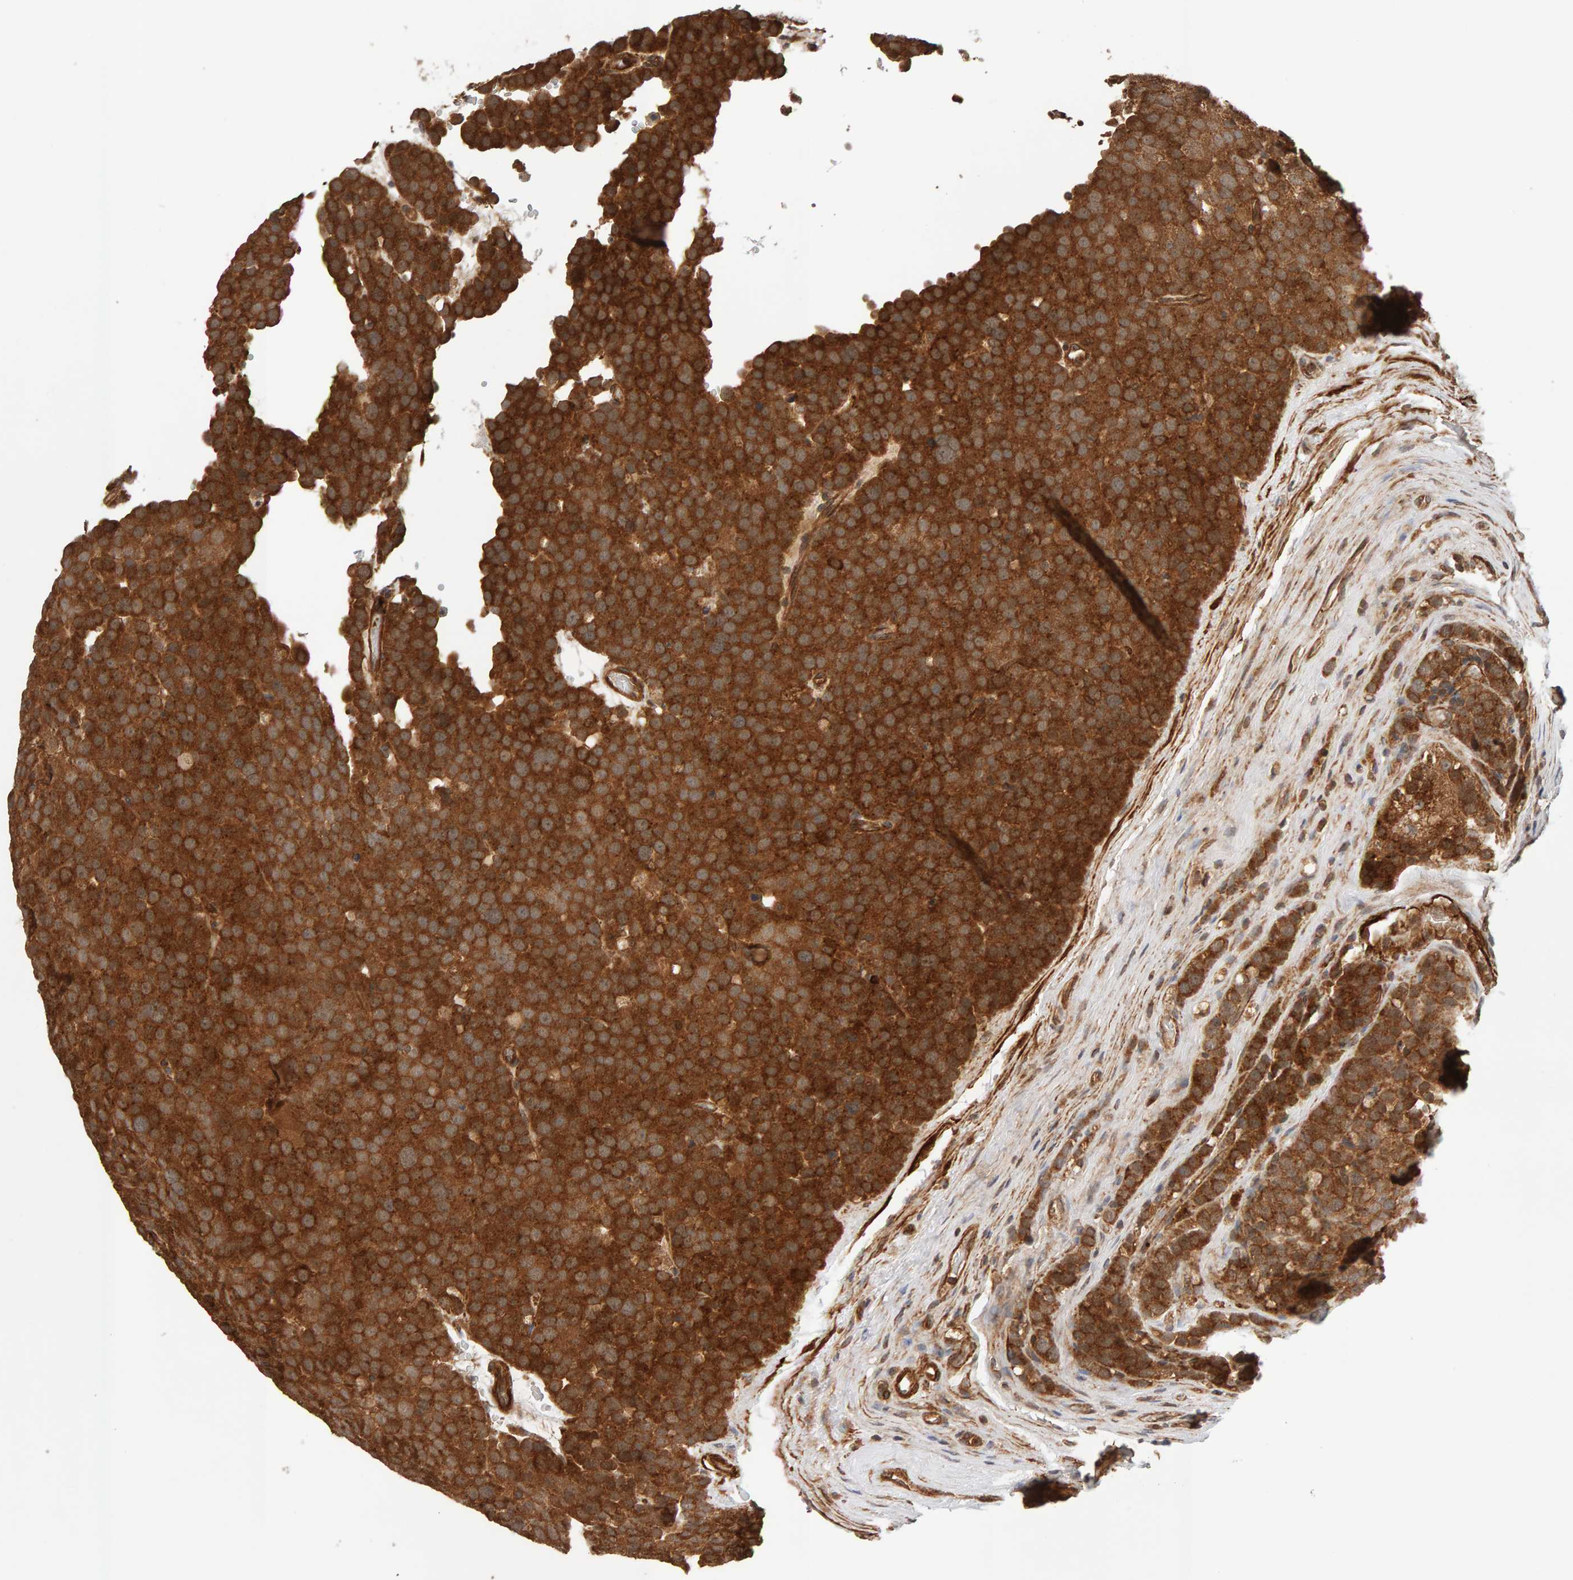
{"staining": {"intensity": "moderate", "quantity": ">75%", "location": "cytoplasmic/membranous"}, "tissue": "testis cancer", "cell_type": "Tumor cells", "image_type": "cancer", "snomed": [{"axis": "morphology", "description": "Seminoma, NOS"}, {"axis": "topography", "description": "Testis"}], "caption": "Moderate cytoplasmic/membranous staining is present in approximately >75% of tumor cells in testis cancer (seminoma). (DAB (3,3'-diaminobenzidine) IHC, brown staining for protein, blue staining for nuclei).", "gene": "SYNRG", "patient": {"sex": "male", "age": 71}}